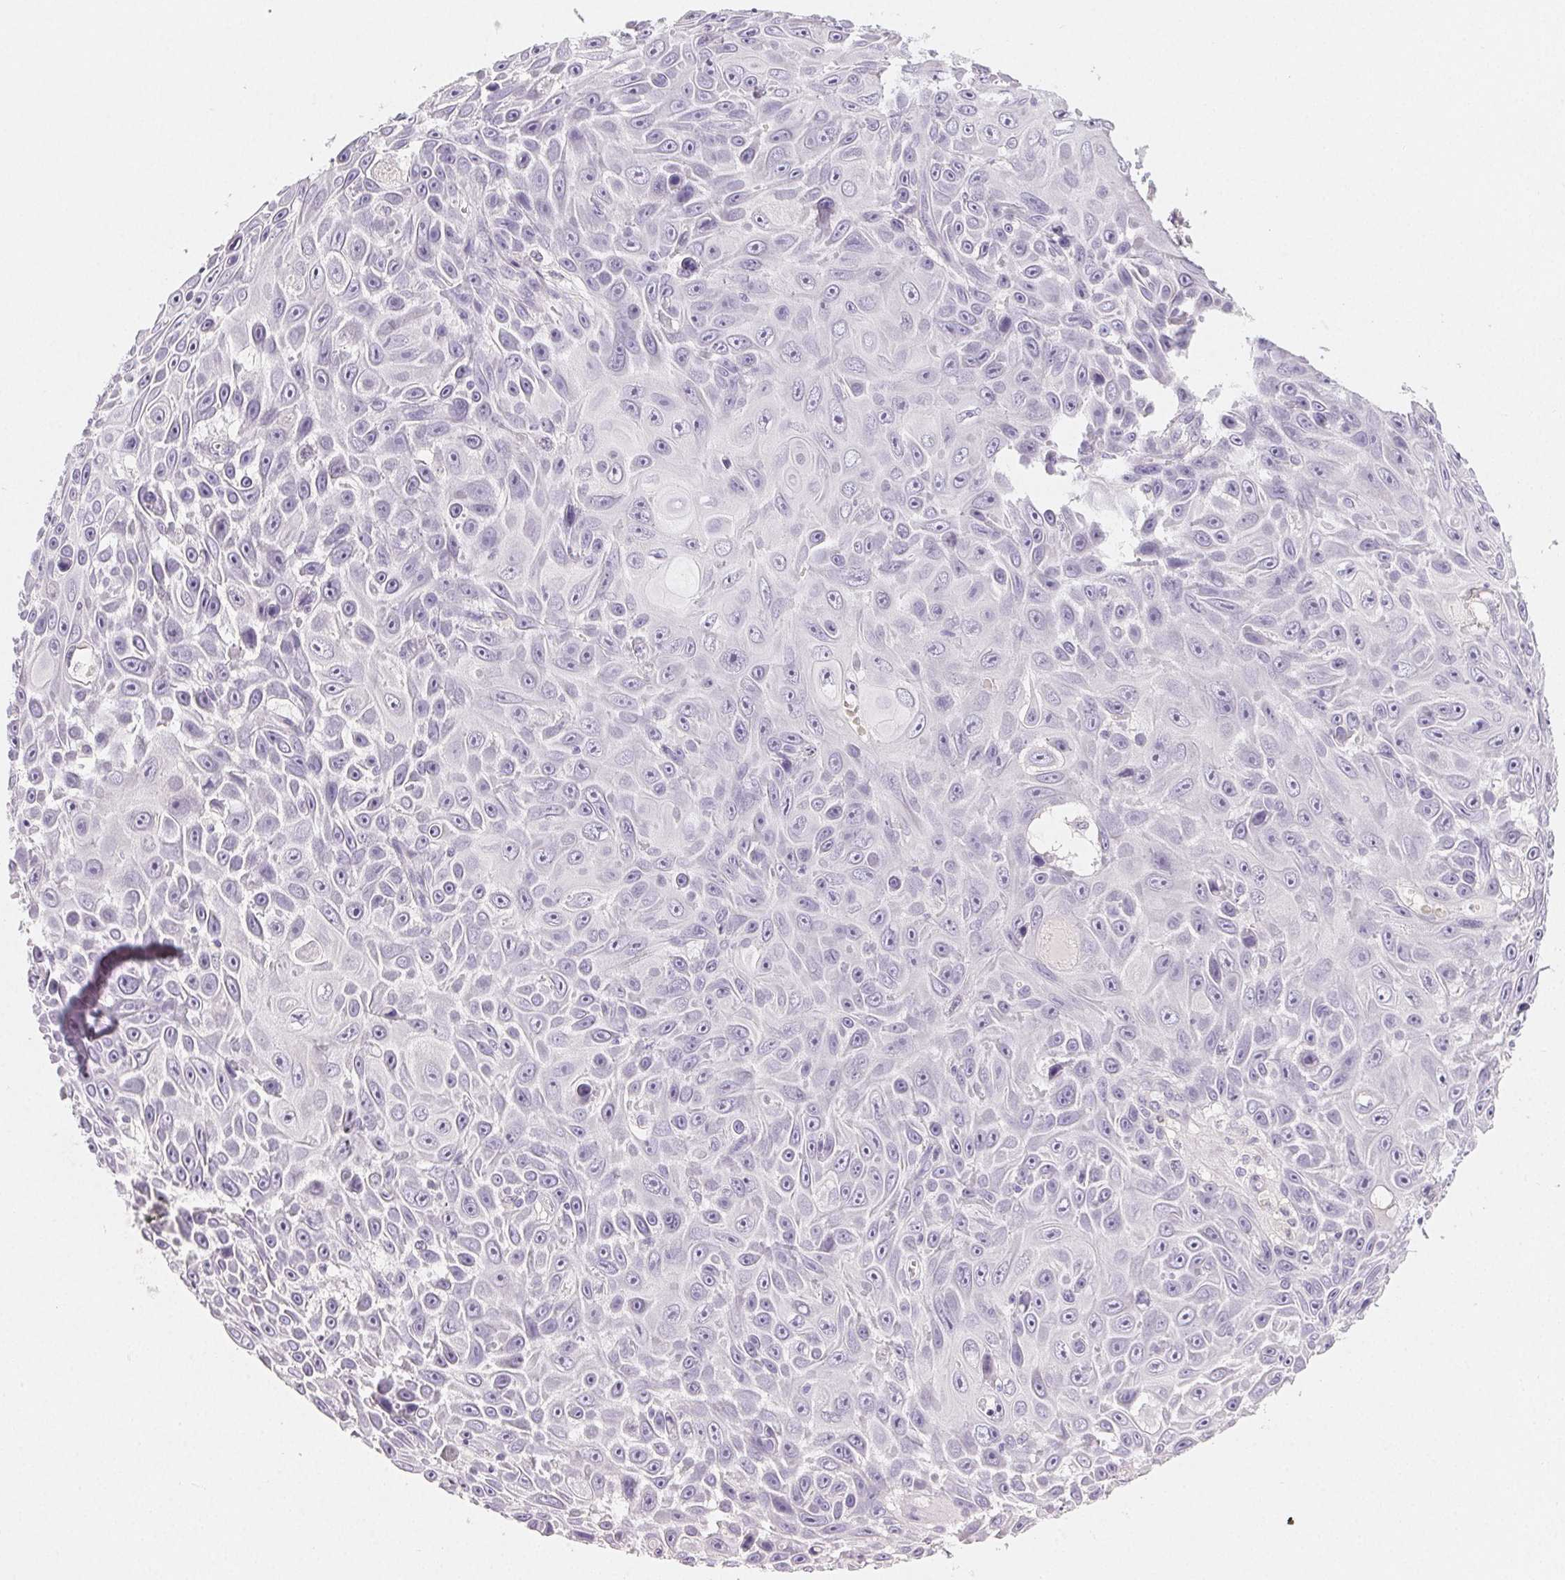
{"staining": {"intensity": "negative", "quantity": "none", "location": "none"}, "tissue": "skin cancer", "cell_type": "Tumor cells", "image_type": "cancer", "snomed": [{"axis": "morphology", "description": "Squamous cell carcinoma, NOS"}, {"axis": "topography", "description": "Skin"}], "caption": "DAB (3,3'-diaminobenzidine) immunohistochemical staining of squamous cell carcinoma (skin) demonstrates no significant positivity in tumor cells.", "gene": "MIOX", "patient": {"sex": "male", "age": 82}}